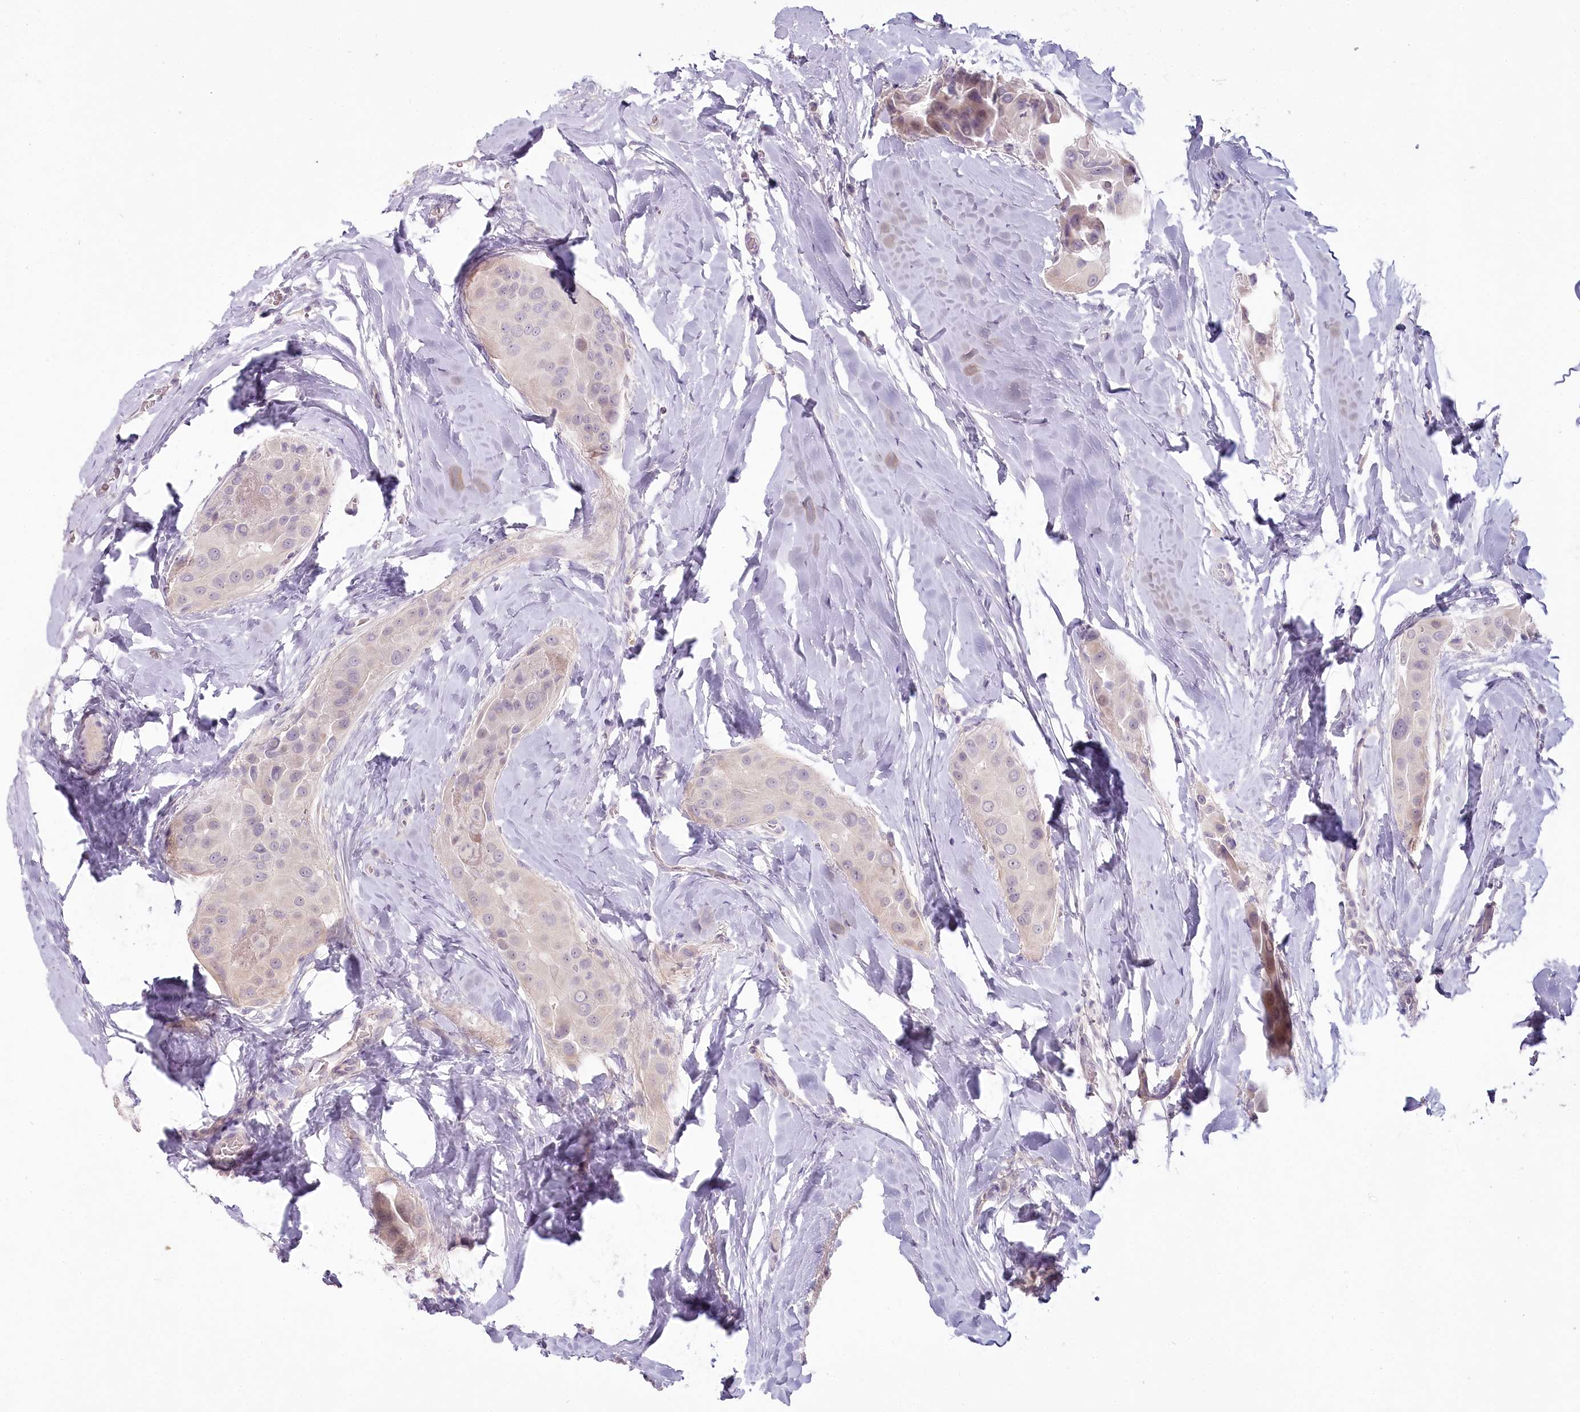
{"staining": {"intensity": "weak", "quantity": "<25%", "location": "cytoplasmic/membranous,nuclear"}, "tissue": "thyroid cancer", "cell_type": "Tumor cells", "image_type": "cancer", "snomed": [{"axis": "morphology", "description": "Papillary adenocarcinoma, NOS"}, {"axis": "topography", "description": "Thyroid gland"}], "caption": "This histopathology image is of thyroid papillary adenocarcinoma stained with immunohistochemistry (IHC) to label a protein in brown with the nuclei are counter-stained blue. There is no expression in tumor cells.", "gene": "USP11", "patient": {"sex": "male", "age": 33}}